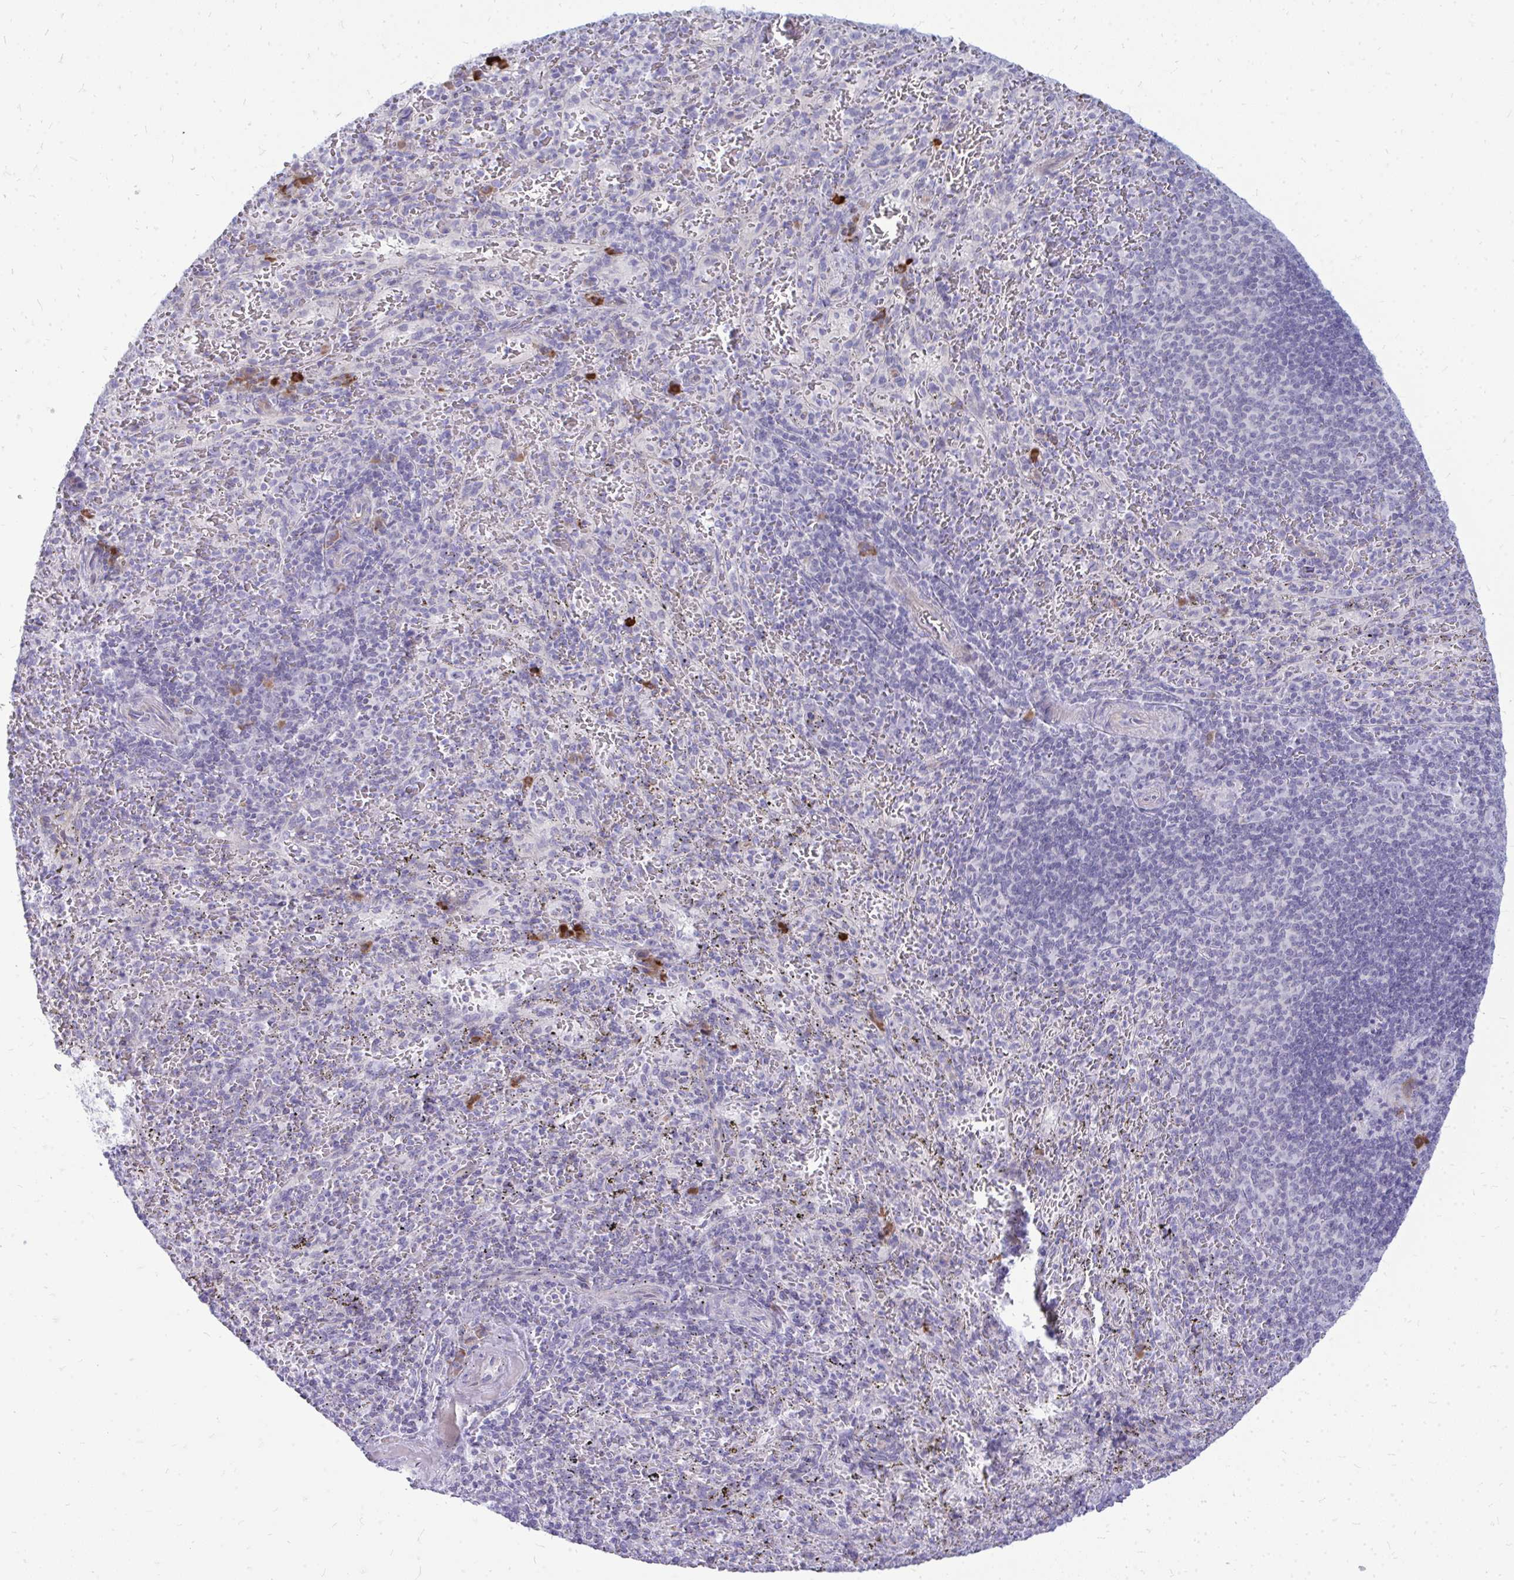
{"staining": {"intensity": "negative", "quantity": "none", "location": "none"}, "tissue": "spleen", "cell_type": "Cells in red pulp", "image_type": "normal", "snomed": [{"axis": "morphology", "description": "Normal tissue, NOS"}, {"axis": "topography", "description": "Spleen"}], "caption": "High magnification brightfield microscopy of unremarkable spleen stained with DAB (3,3'-diaminobenzidine) (brown) and counterstained with hematoxylin (blue): cells in red pulp show no significant expression. Brightfield microscopy of immunohistochemistry (IHC) stained with DAB (3,3'-diaminobenzidine) (brown) and hematoxylin (blue), captured at high magnification.", "gene": "TSPEAR", "patient": {"sex": "male", "age": 57}}